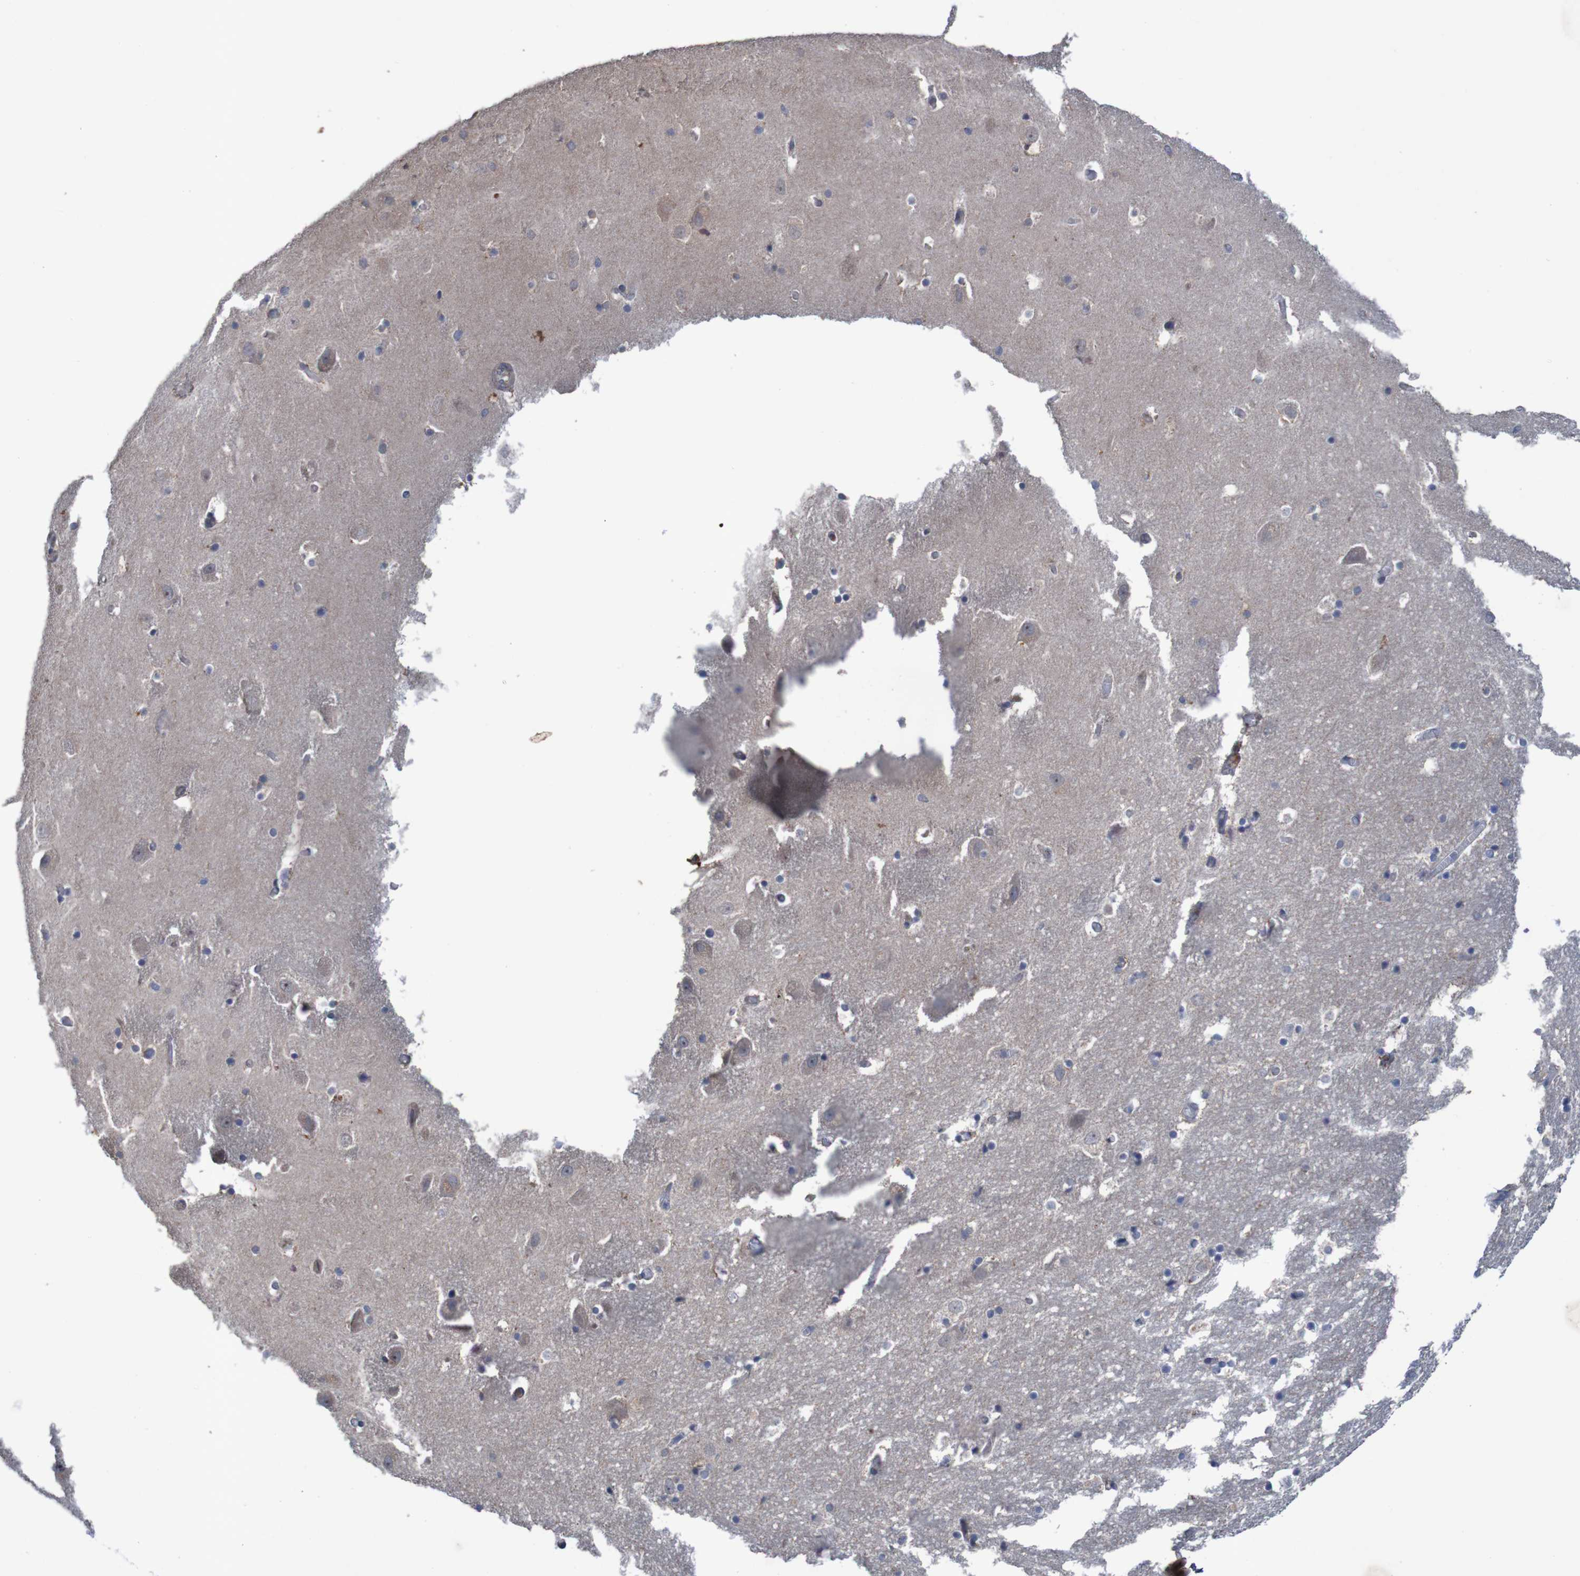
{"staining": {"intensity": "negative", "quantity": "none", "location": "none"}, "tissue": "hippocampus", "cell_type": "Glial cells", "image_type": "normal", "snomed": [{"axis": "morphology", "description": "Normal tissue, NOS"}, {"axis": "topography", "description": "Hippocampus"}], "caption": "There is no significant expression in glial cells of hippocampus. (Stains: DAB (3,3'-diaminobenzidine) immunohistochemistry (IHC) with hematoxylin counter stain, Microscopy: brightfield microscopy at high magnification).", "gene": "ANGPT4", "patient": {"sex": "male", "age": 45}}